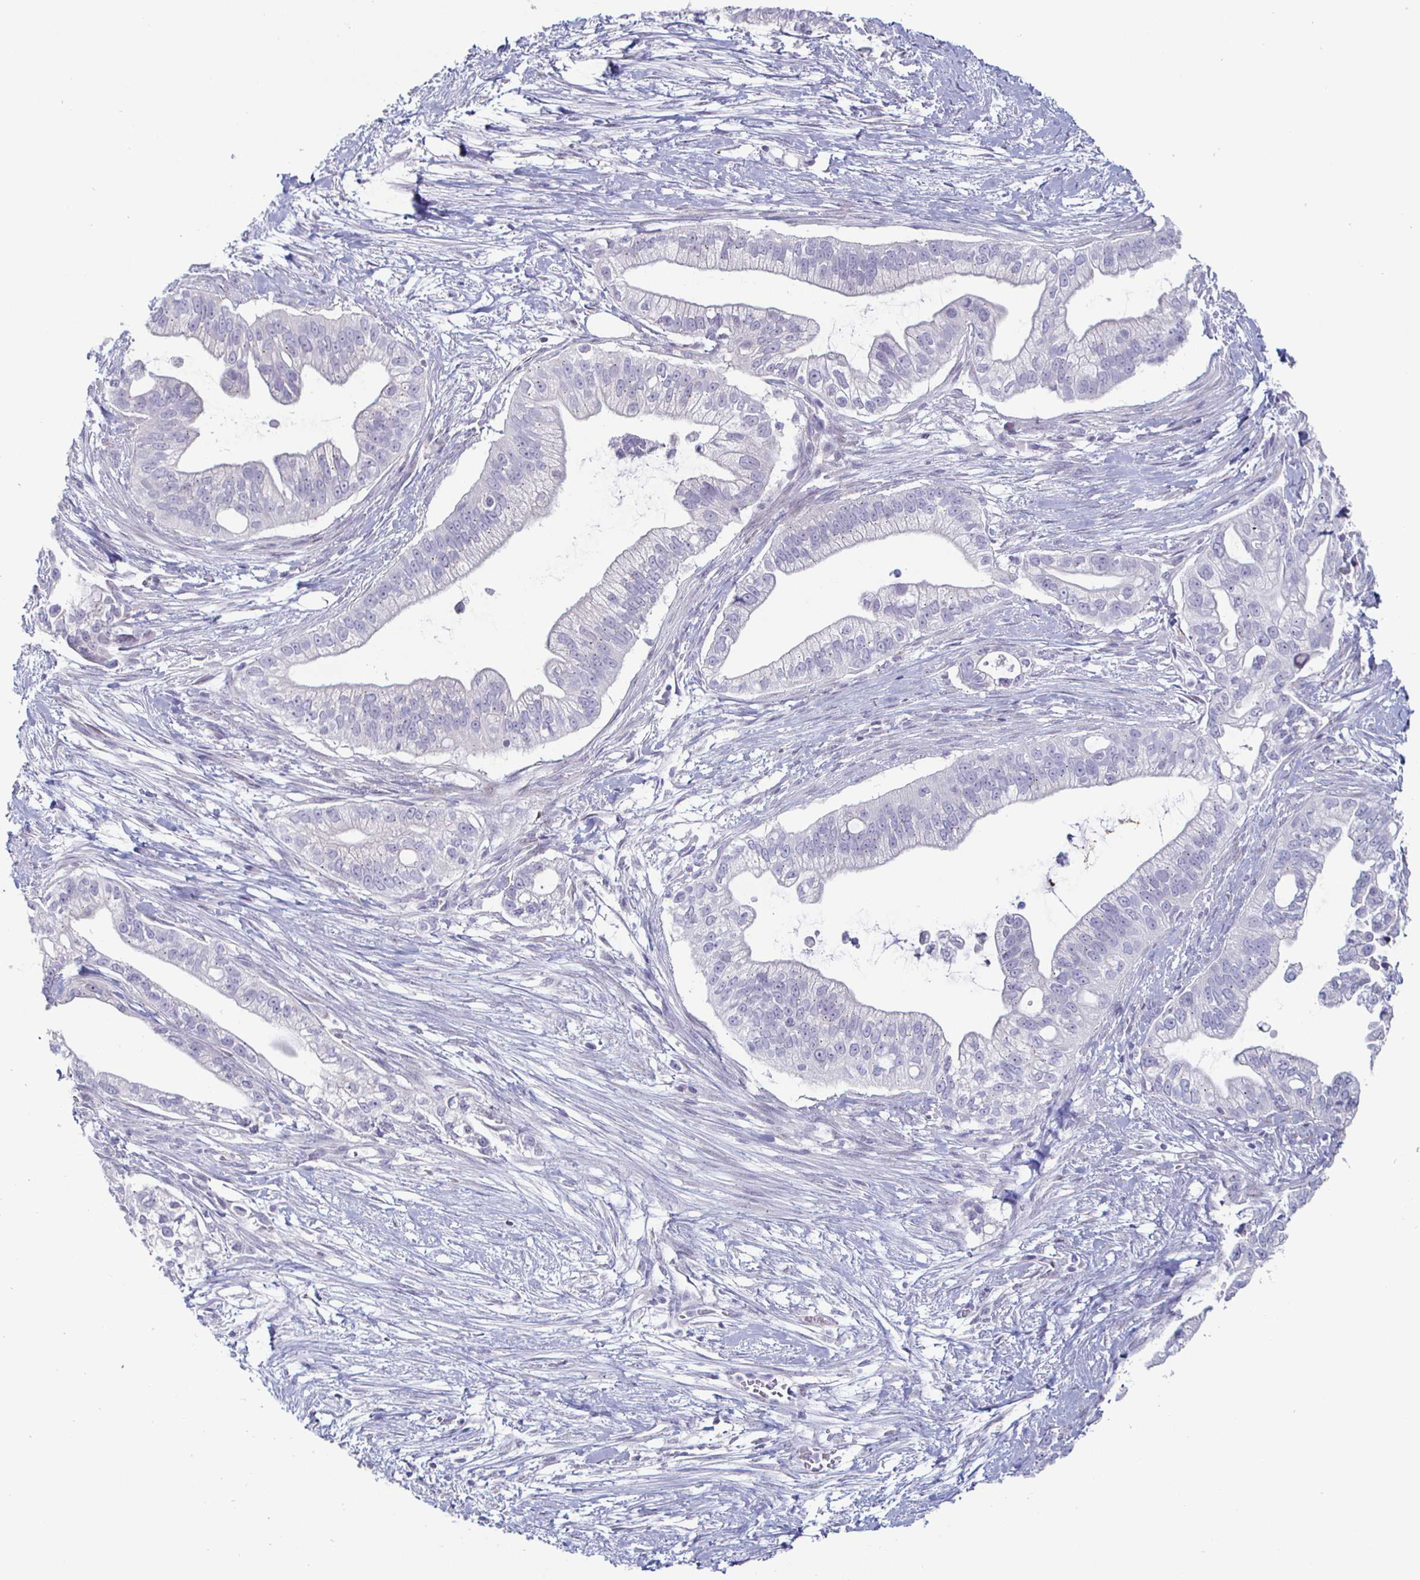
{"staining": {"intensity": "negative", "quantity": "none", "location": "none"}, "tissue": "pancreatic cancer", "cell_type": "Tumor cells", "image_type": "cancer", "snomed": [{"axis": "morphology", "description": "Adenocarcinoma, NOS"}, {"axis": "topography", "description": "Pancreas"}], "caption": "This is a histopathology image of immunohistochemistry staining of adenocarcinoma (pancreatic), which shows no staining in tumor cells. (Stains: DAB (3,3'-diaminobenzidine) IHC with hematoxylin counter stain, Microscopy: brightfield microscopy at high magnification).", "gene": "DMRTB1", "patient": {"sex": "male", "age": 70}}